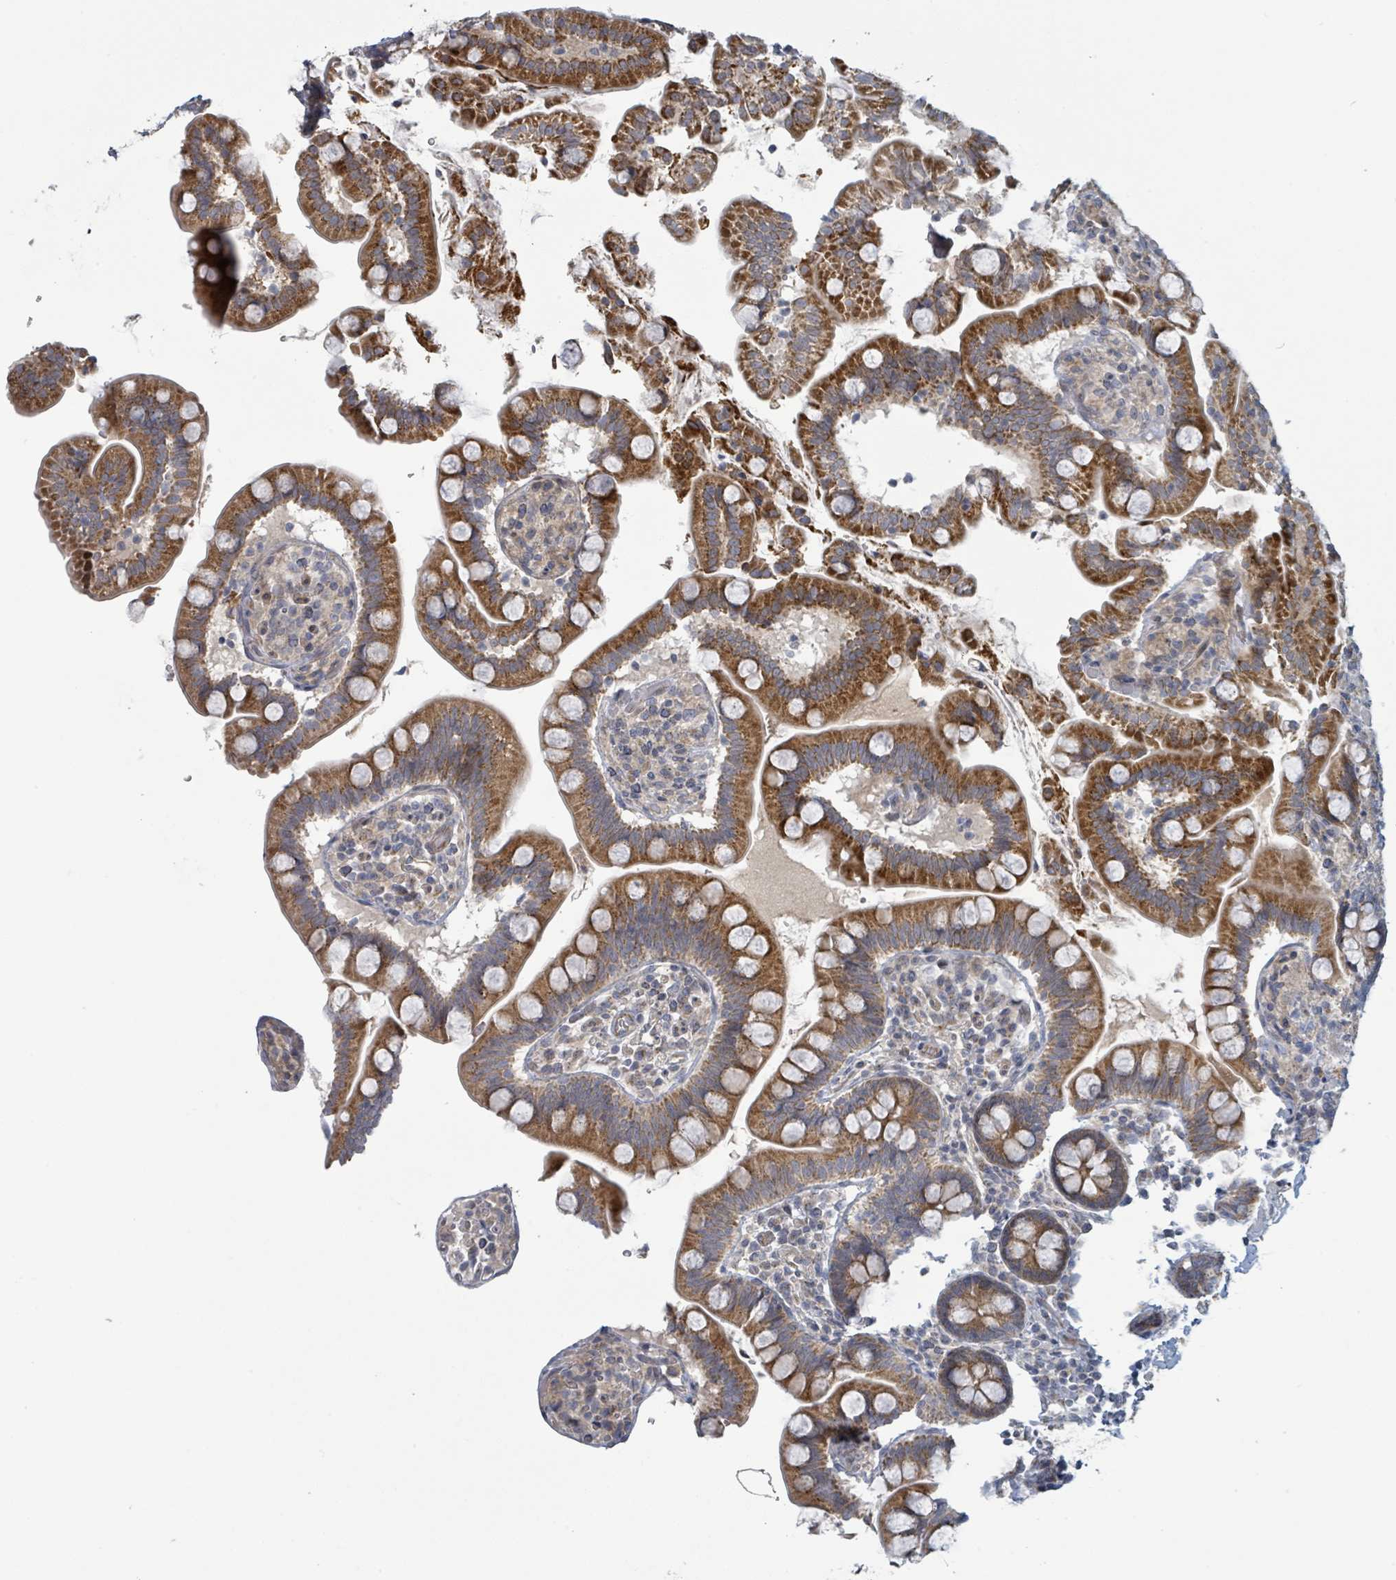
{"staining": {"intensity": "strong", "quantity": ">75%", "location": "cytoplasmic/membranous"}, "tissue": "small intestine", "cell_type": "Glandular cells", "image_type": "normal", "snomed": [{"axis": "morphology", "description": "Normal tissue, NOS"}, {"axis": "topography", "description": "Small intestine"}], "caption": "Normal small intestine demonstrates strong cytoplasmic/membranous staining in approximately >75% of glandular cells The protein of interest is shown in brown color, while the nuclei are stained blue..", "gene": "COL5A3", "patient": {"sex": "female", "age": 64}}